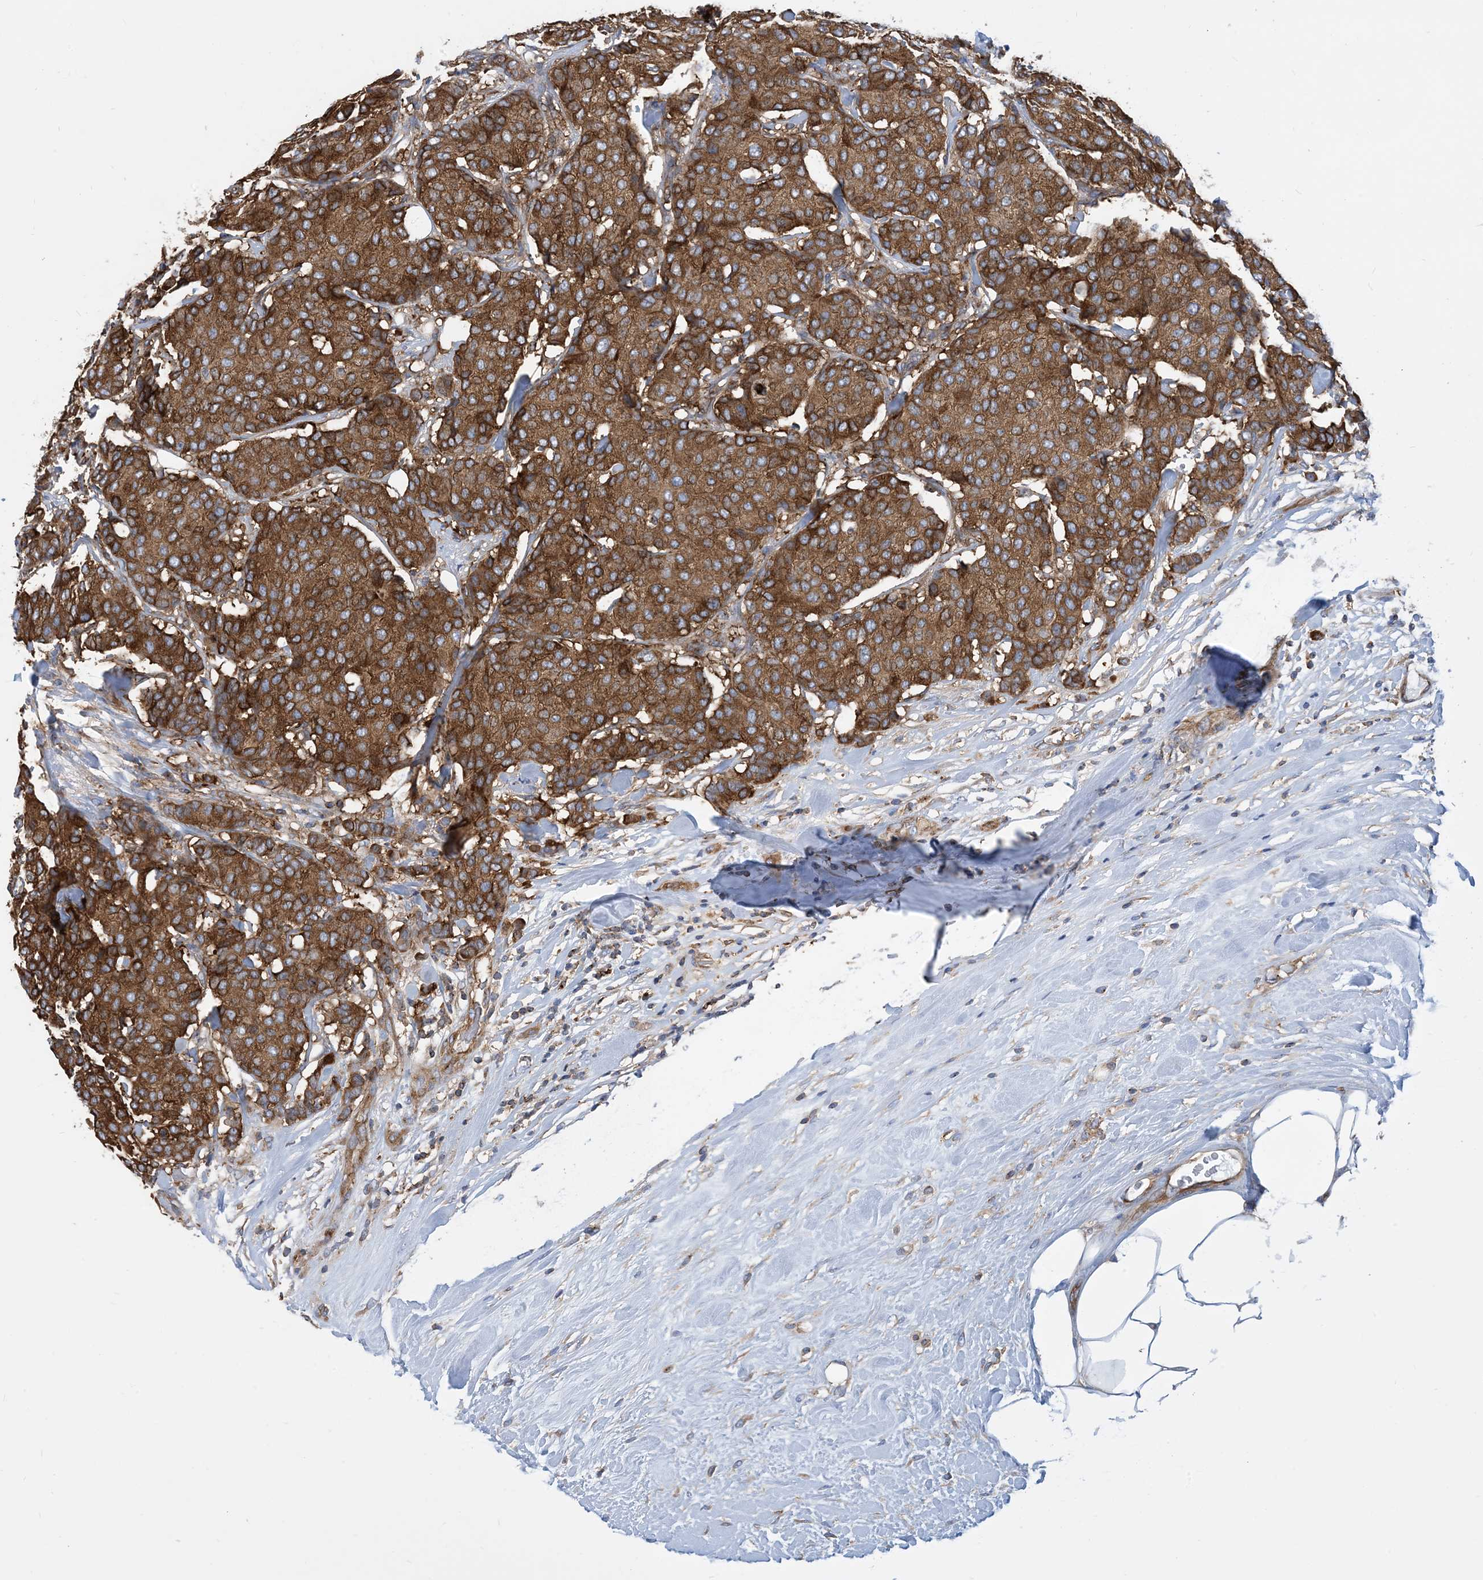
{"staining": {"intensity": "moderate", "quantity": ">75%", "location": "cytoplasmic/membranous"}, "tissue": "breast cancer", "cell_type": "Tumor cells", "image_type": "cancer", "snomed": [{"axis": "morphology", "description": "Duct carcinoma"}, {"axis": "topography", "description": "Breast"}], "caption": "Tumor cells display medium levels of moderate cytoplasmic/membranous expression in about >75% of cells in breast intraductal carcinoma.", "gene": "DYNC1LI1", "patient": {"sex": "female", "age": 75}}